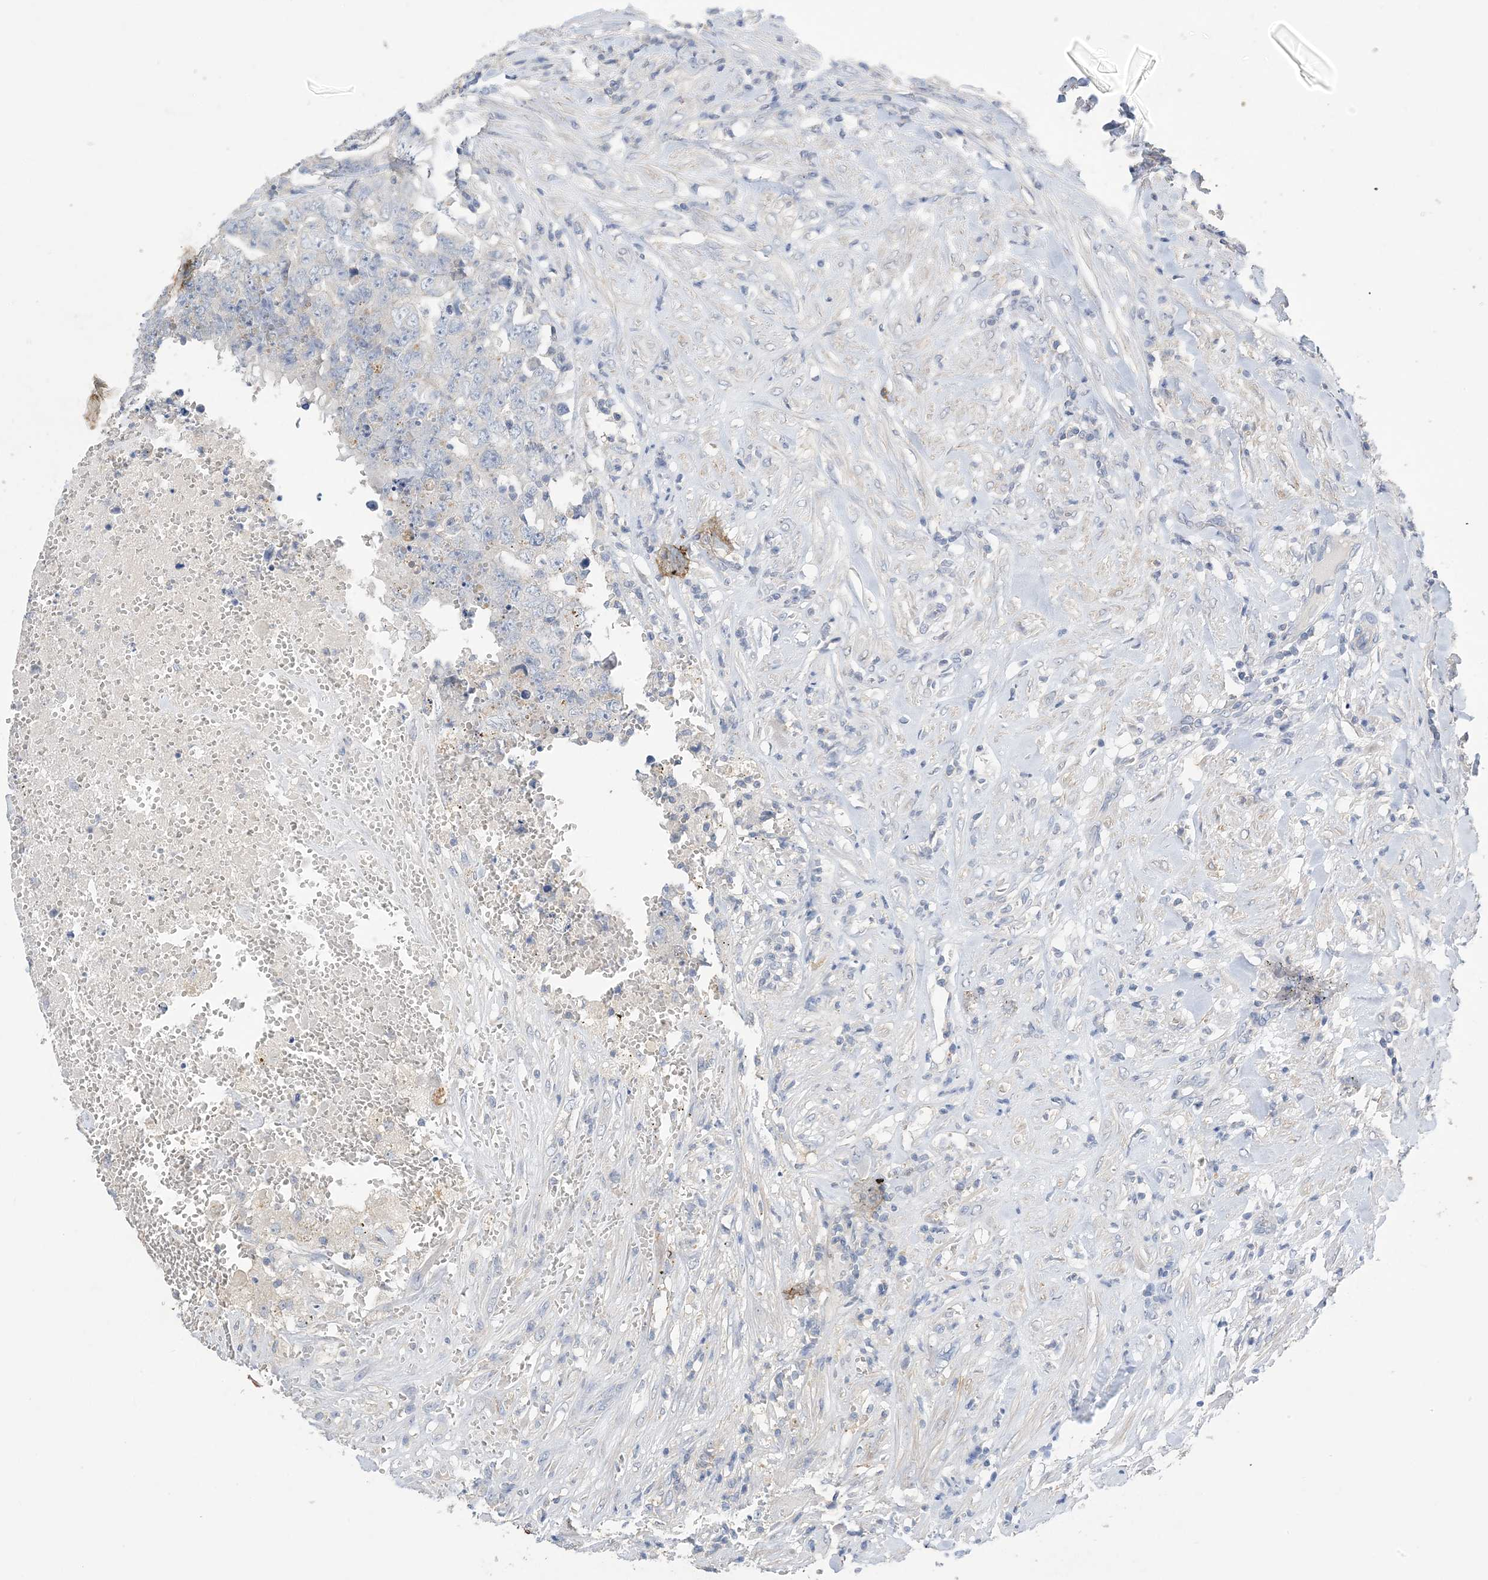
{"staining": {"intensity": "negative", "quantity": "none", "location": "none"}, "tissue": "testis cancer", "cell_type": "Tumor cells", "image_type": "cancer", "snomed": [{"axis": "morphology", "description": "Carcinoma, Embryonal, NOS"}, {"axis": "topography", "description": "Testis"}], "caption": "Immunohistochemistry (IHC) of testis cancer (embryonal carcinoma) exhibits no expression in tumor cells.", "gene": "KPRP", "patient": {"sex": "male", "age": 26}}